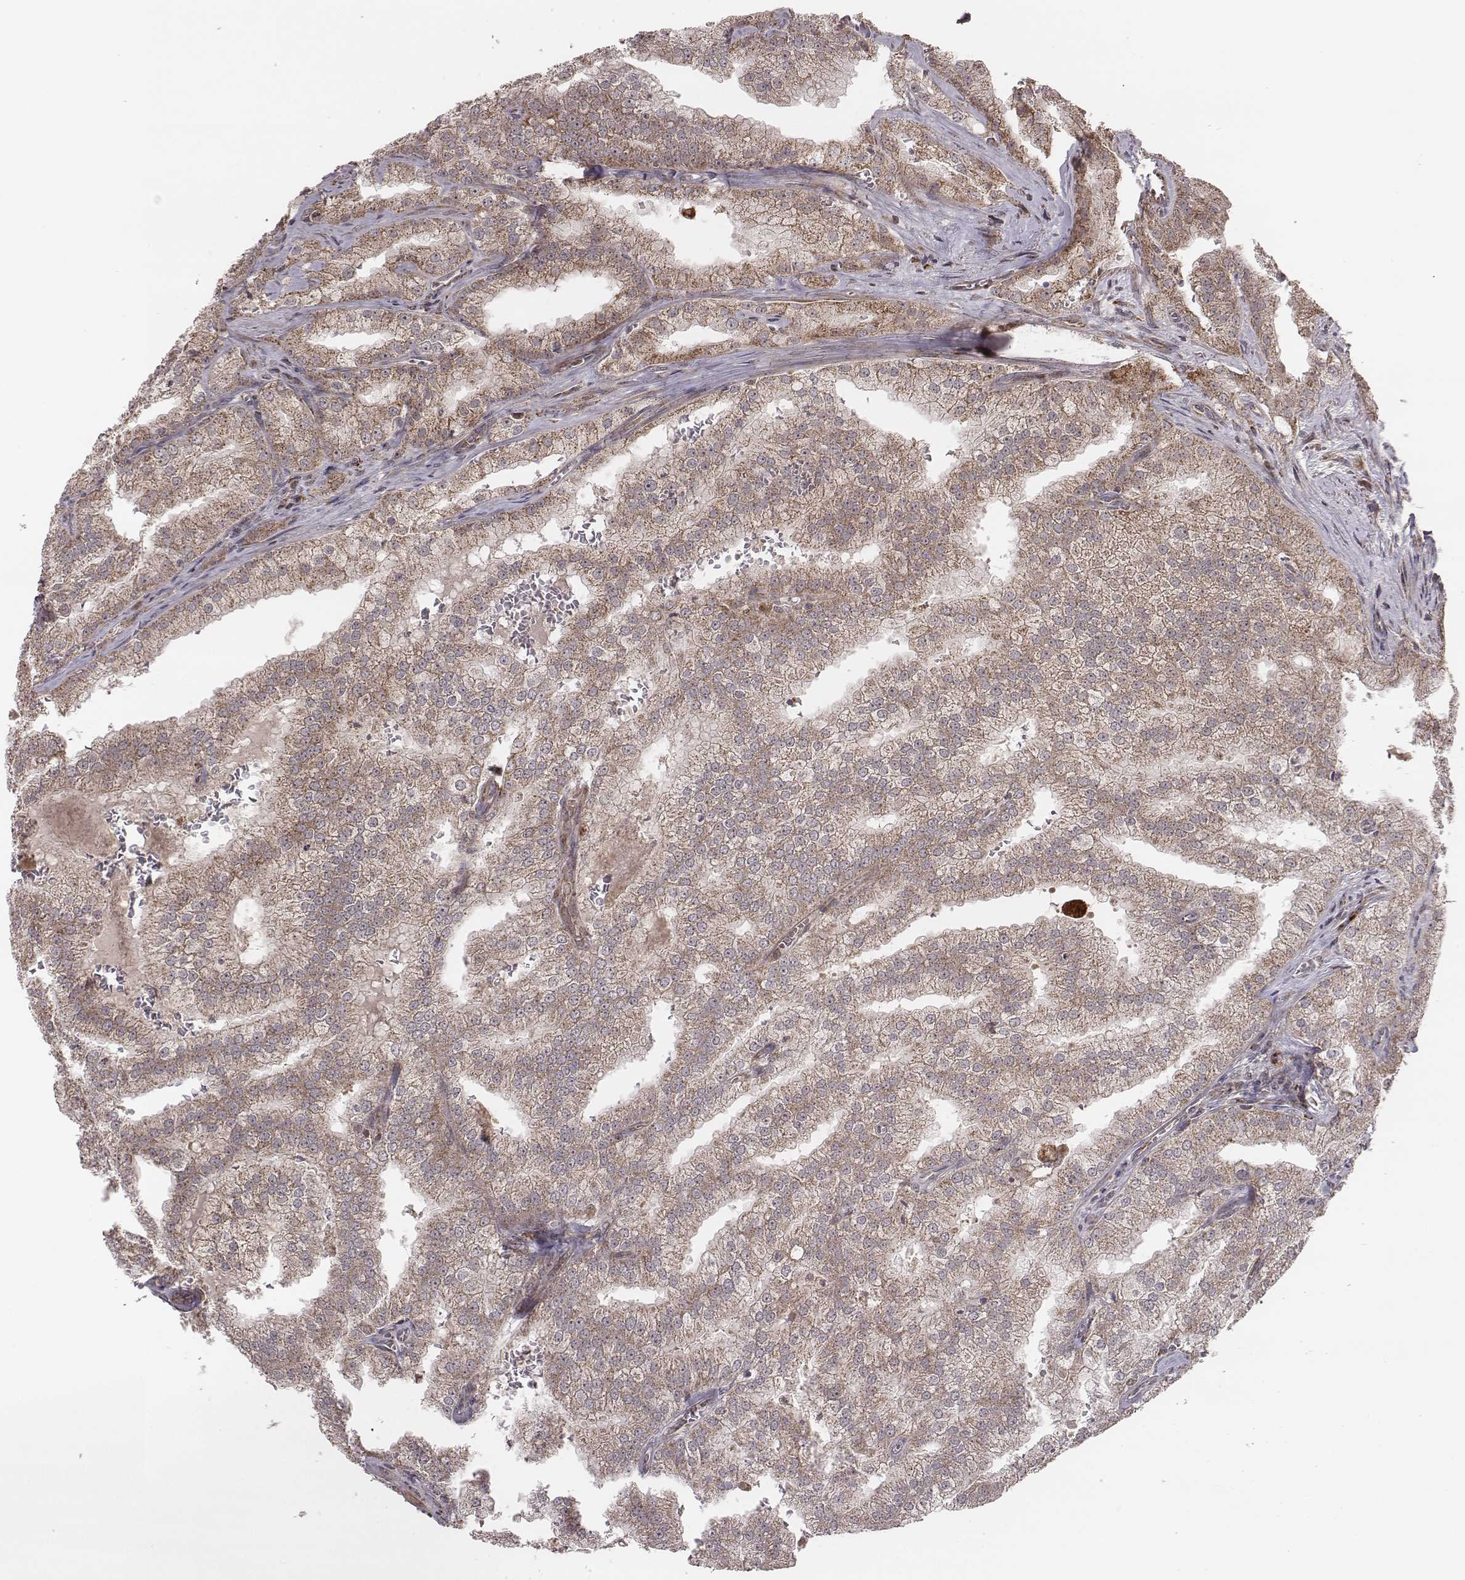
{"staining": {"intensity": "moderate", "quantity": "25%-75%", "location": "cytoplasmic/membranous"}, "tissue": "prostate cancer", "cell_type": "Tumor cells", "image_type": "cancer", "snomed": [{"axis": "morphology", "description": "Adenocarcinoma, NOS"}, {"axis": "topography", "description": "Prostate"}], "caption": "Prostate cancer (adenocarcinoma) stained with a brown dye reveals moderate cytoplasmic/membranous positive expression in approximately 25%-75% of tumor cells.", "gene": "ZDHHC21", "patient": {"sex": "male", "age": 70}}